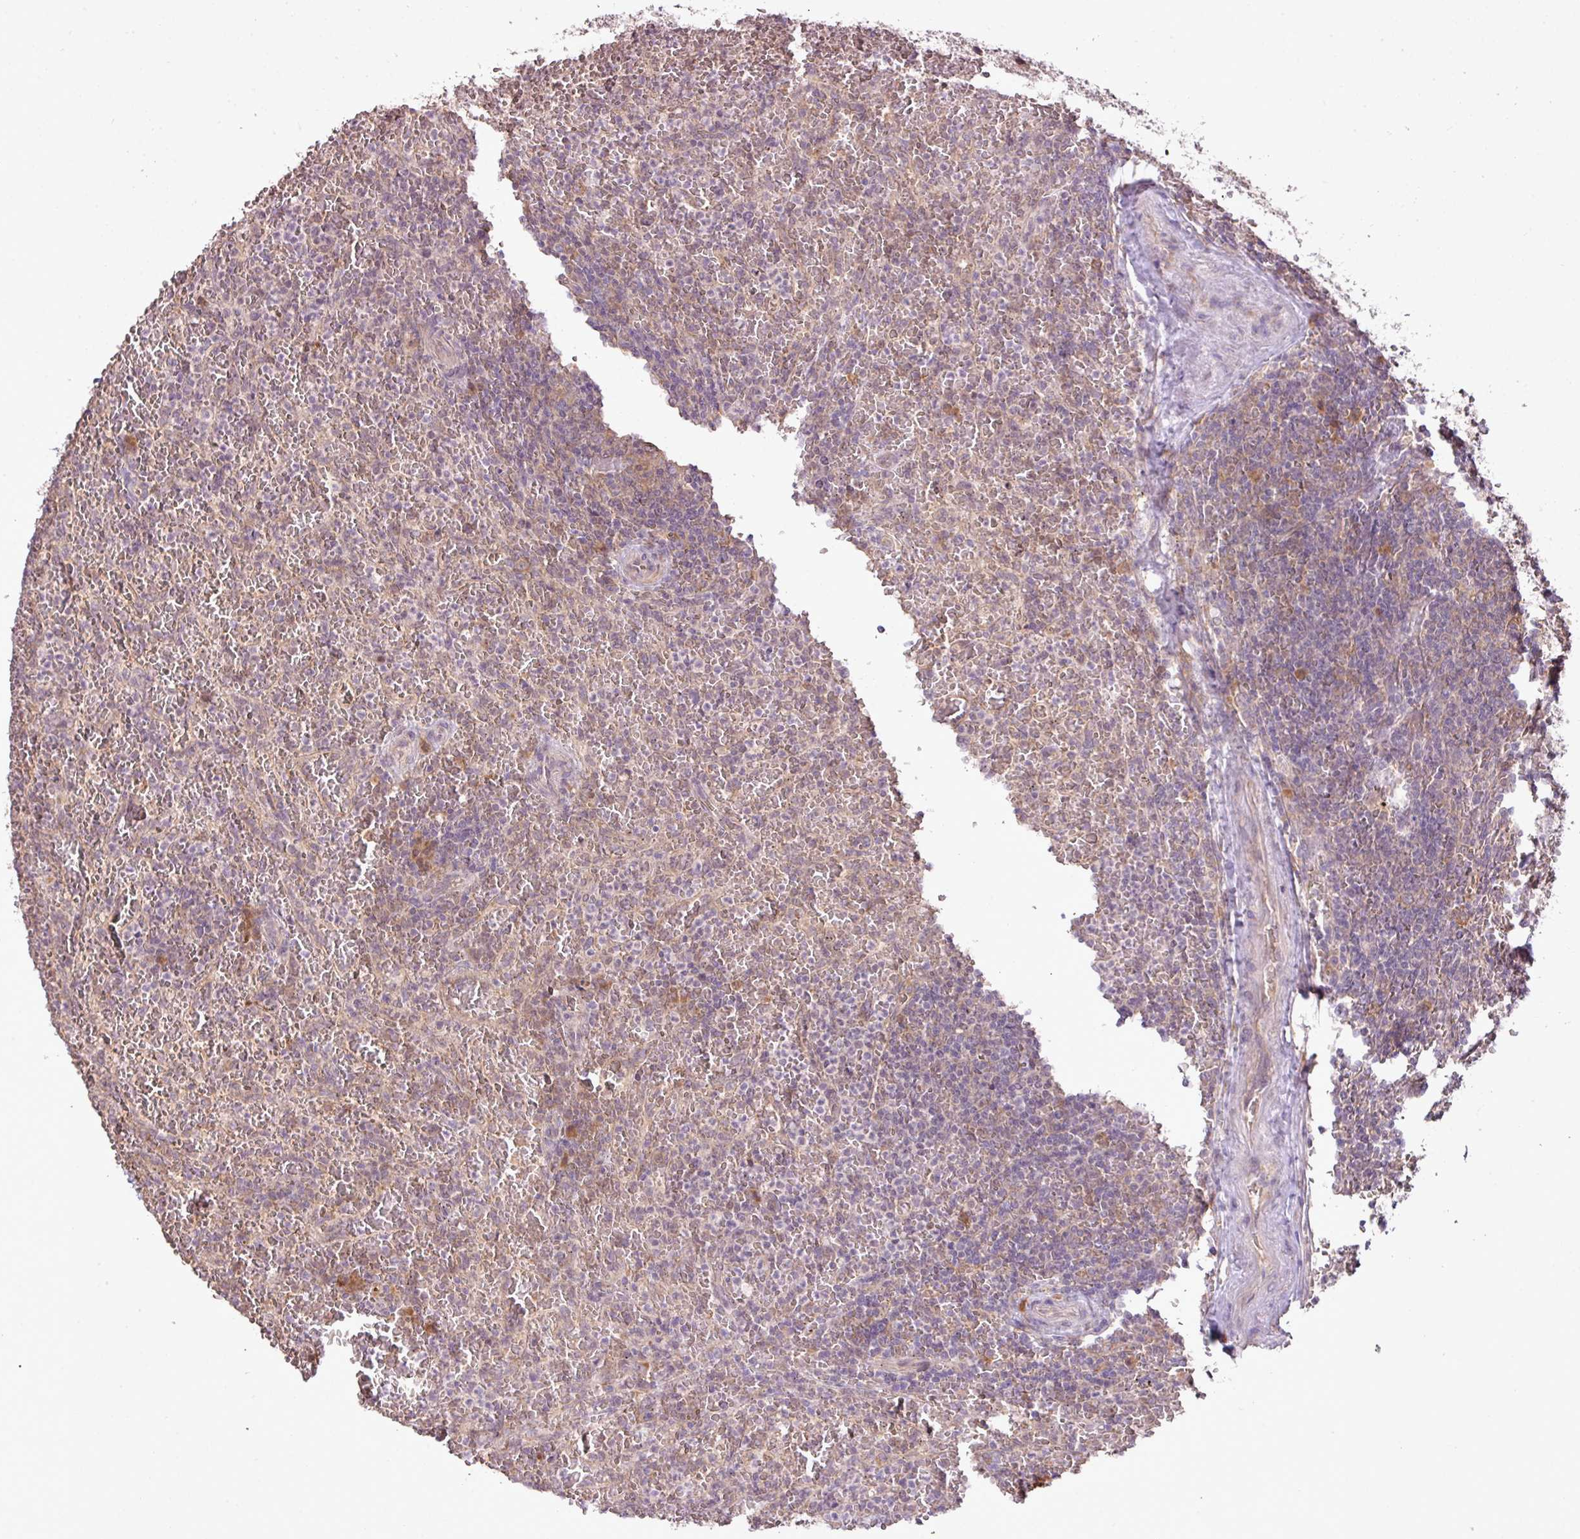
{"staining": {"intensity": "weak", "quantity": "<25%", "location": "cytoplasmic/membranous"}, "tissue": "lymphoma", "cell_type": "Tumor cells", "image_type": "cancer", "snomed": [{"axis": "morphology", "description": "Malignant lymphoma, non-Hodgkin's type, Low grade"}, {"axis": "topography", "description": "Spleen"}], "caption": "IHC of lymphoma reveals no expression in tumor cells.", "gene": "DNAAF4", "patient": {"sex": "female", "age": 64}}